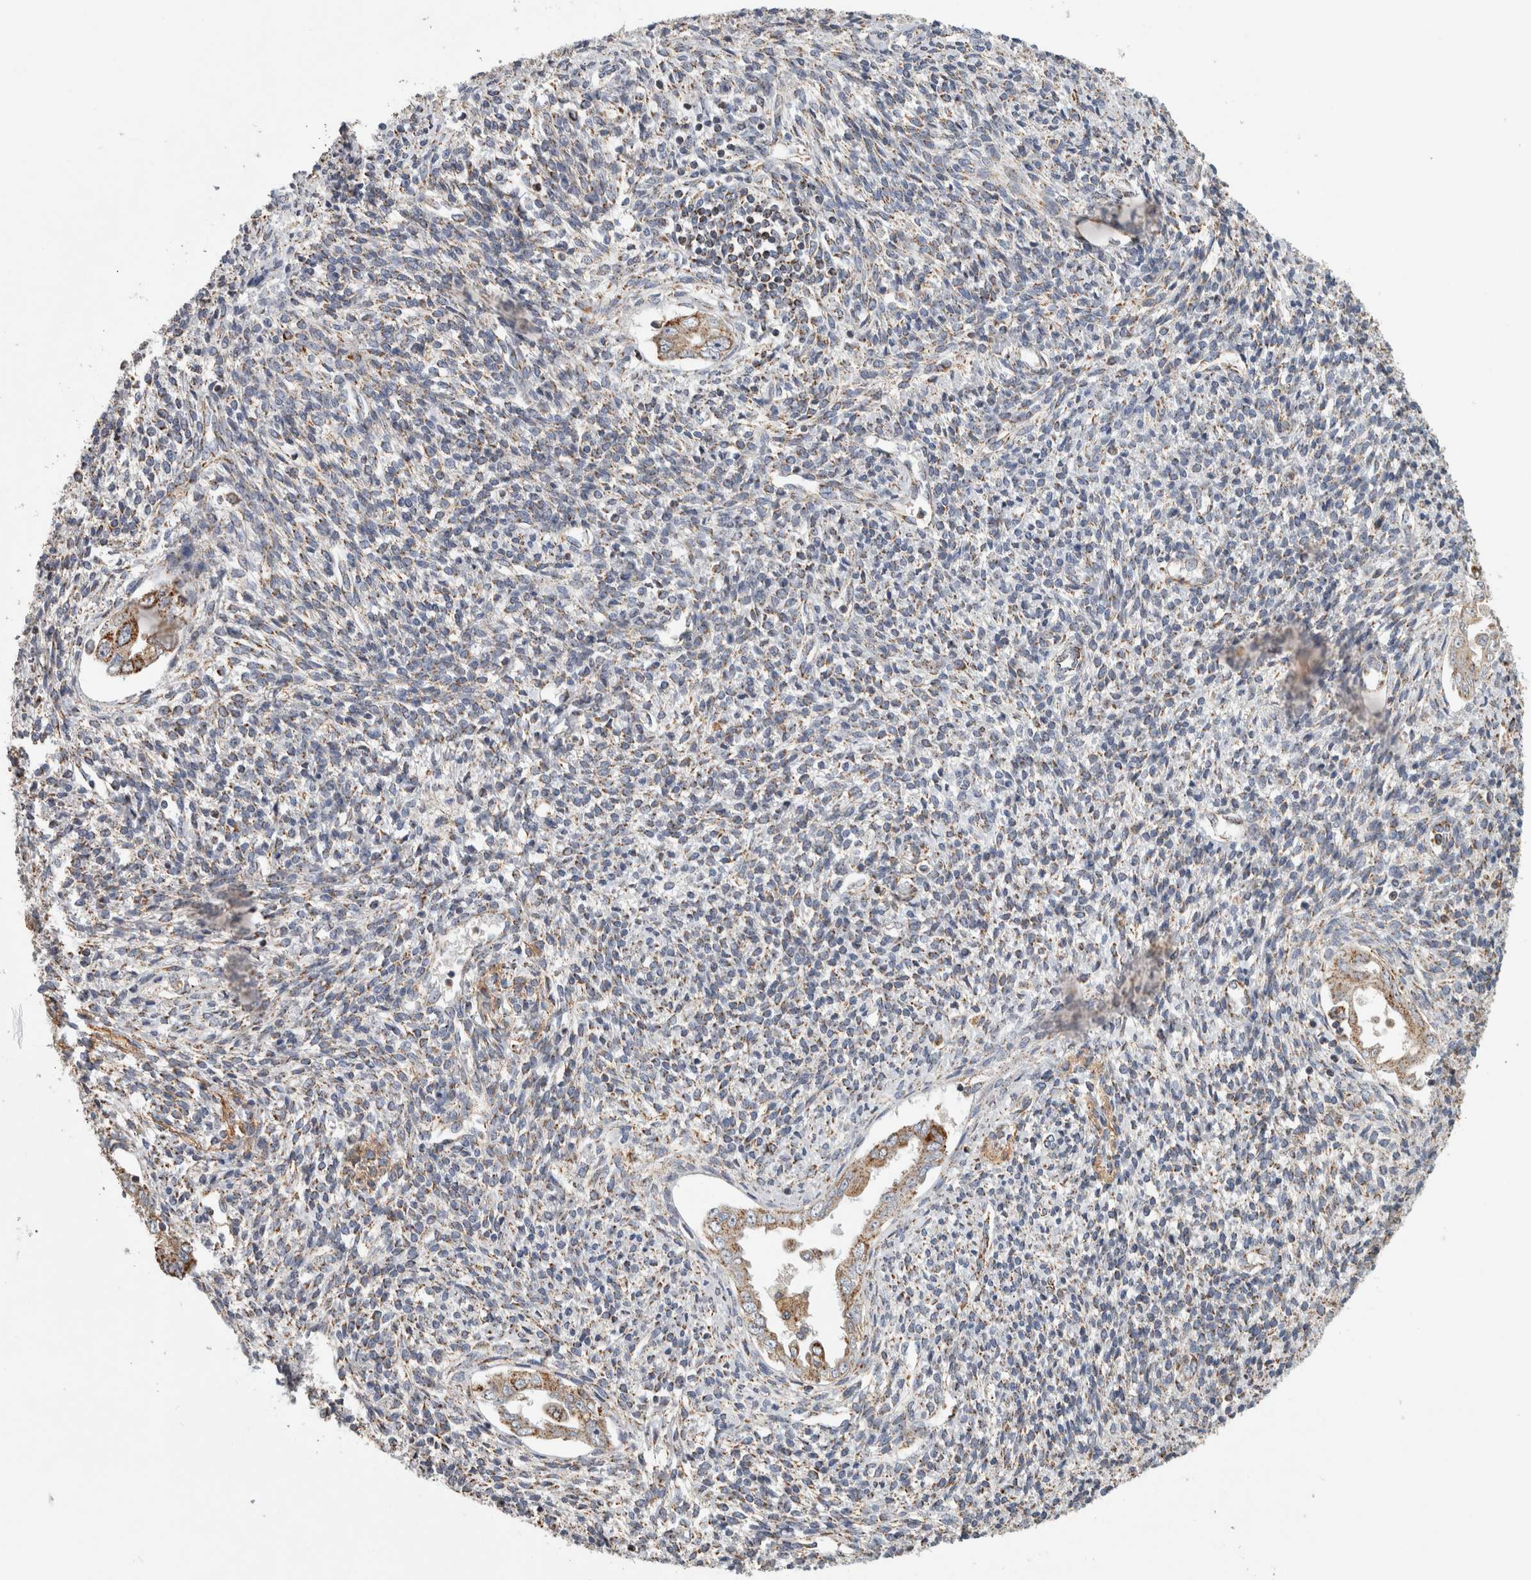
{"staining": {"intensity": "weak", "quantity": "<25%", "location": "cytoplasmic/membranous"}, "tissue": "endometrium", "cell_type": "Cells in endometrial stroma", "image_type": "normal", "snomed": [{"axis": "morphology", "description": "Normal tissue, NOS"}, {"axis": "topography", "description": "Endometrium"}], "caption": "There is no significant staining in cells in endometrial stroma of endometrium. (Immunohistochemistry, brightfield microscopy, high magnification).", "gene": "ST8SIA1", "patient": {"sex": "female", "age": 66}}